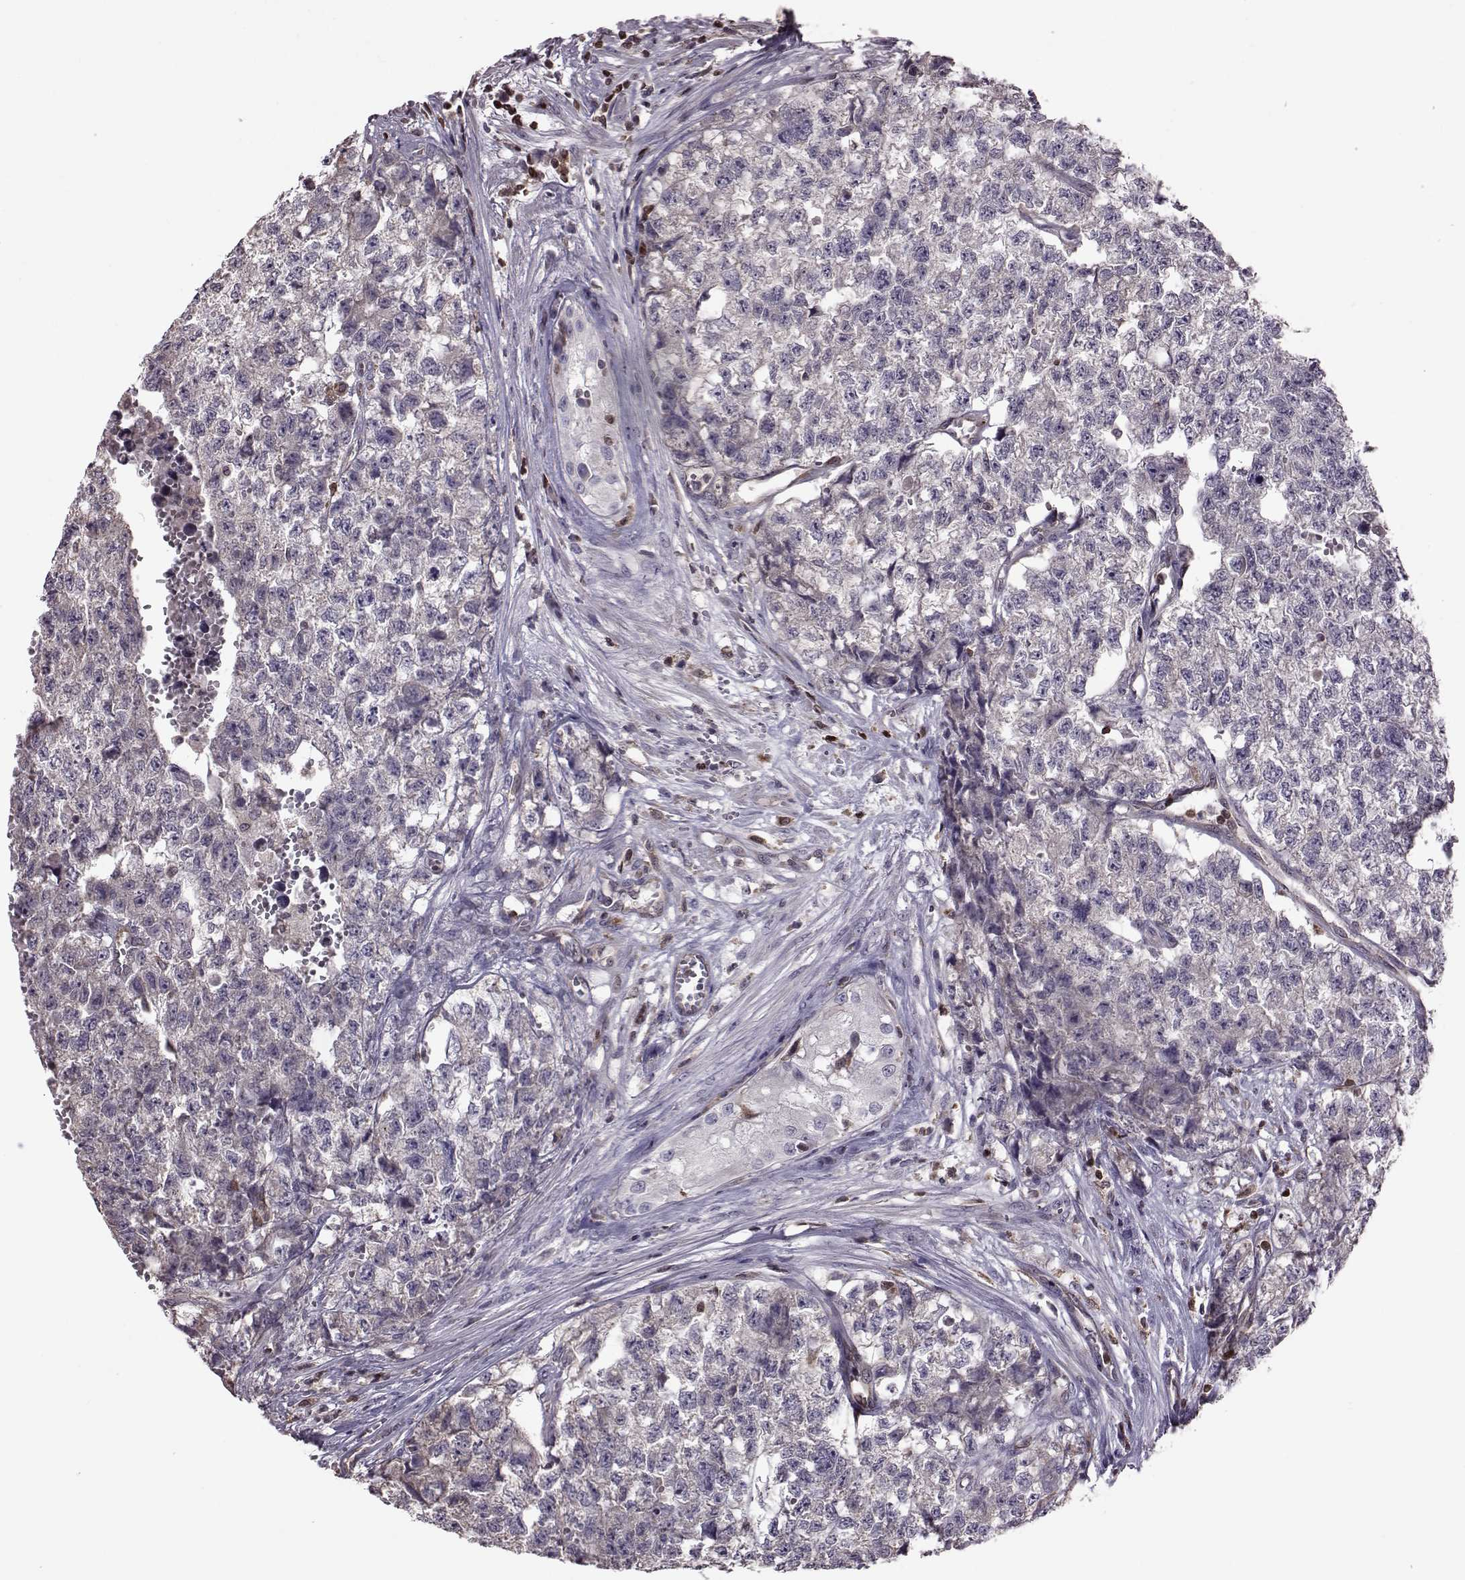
{"staining": {"intensity": "negative", "quantity": "none", "location": "none"}, "tissue": "testis cancer", "cell_type": "Tumor cells", "image_type": "cancer", "snomed": [{"axis": "morphology", "description": "Seminoma, NOS"}, {"axis": "morphology", "description": "Carcinoma, Embryonal, NOS"}, {"axis": "topography", "description": "Testis"}], "caption": "The micrograph demonstrates no staining of tumor cells in testis cancer.", "gene": "CDC42SE1", "patient": {"sex": "male", "age": 22}}